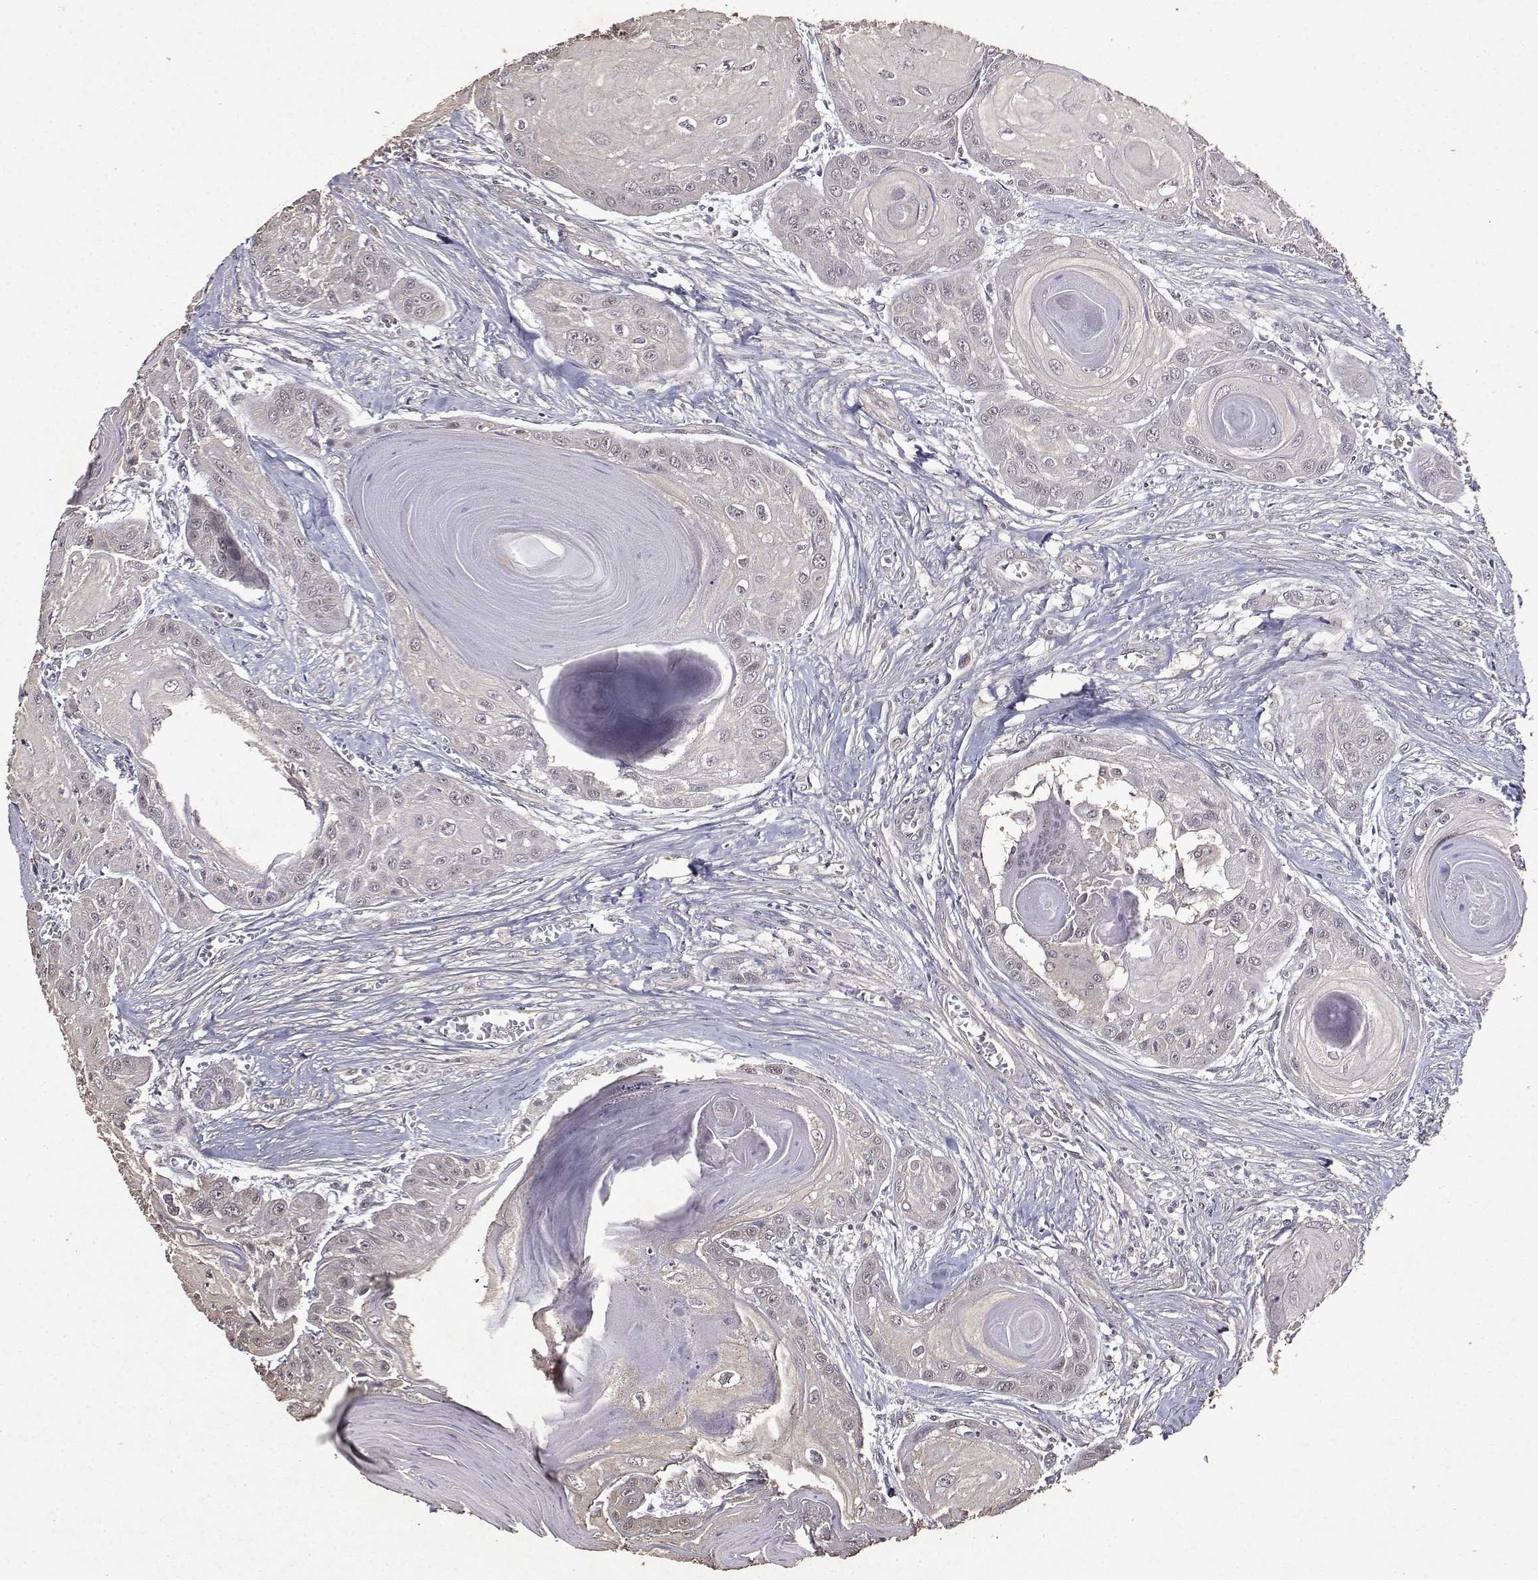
{"staining": {"intensity": "negative", "quantity": "none", "location": "none"}, "tissue": "head and neck cancer", "cell_type": "Tumor cells", "image_type": "cancer", "snomed": [{"axis": "morphology", "description": "Squamous cell carcinoma, NOS"}, {"axis": "topography", "description": "Oral tissue"}, {"axis": "topography", "description": "Head-Neck"}], "caption": "An immunohistochemistry histopathology image of head and neck cancer is shown. There is no staining in tumor cells of head and neck cancer.", "gene": "TOE1", "patient": {"sex": "male", "age": 71}}